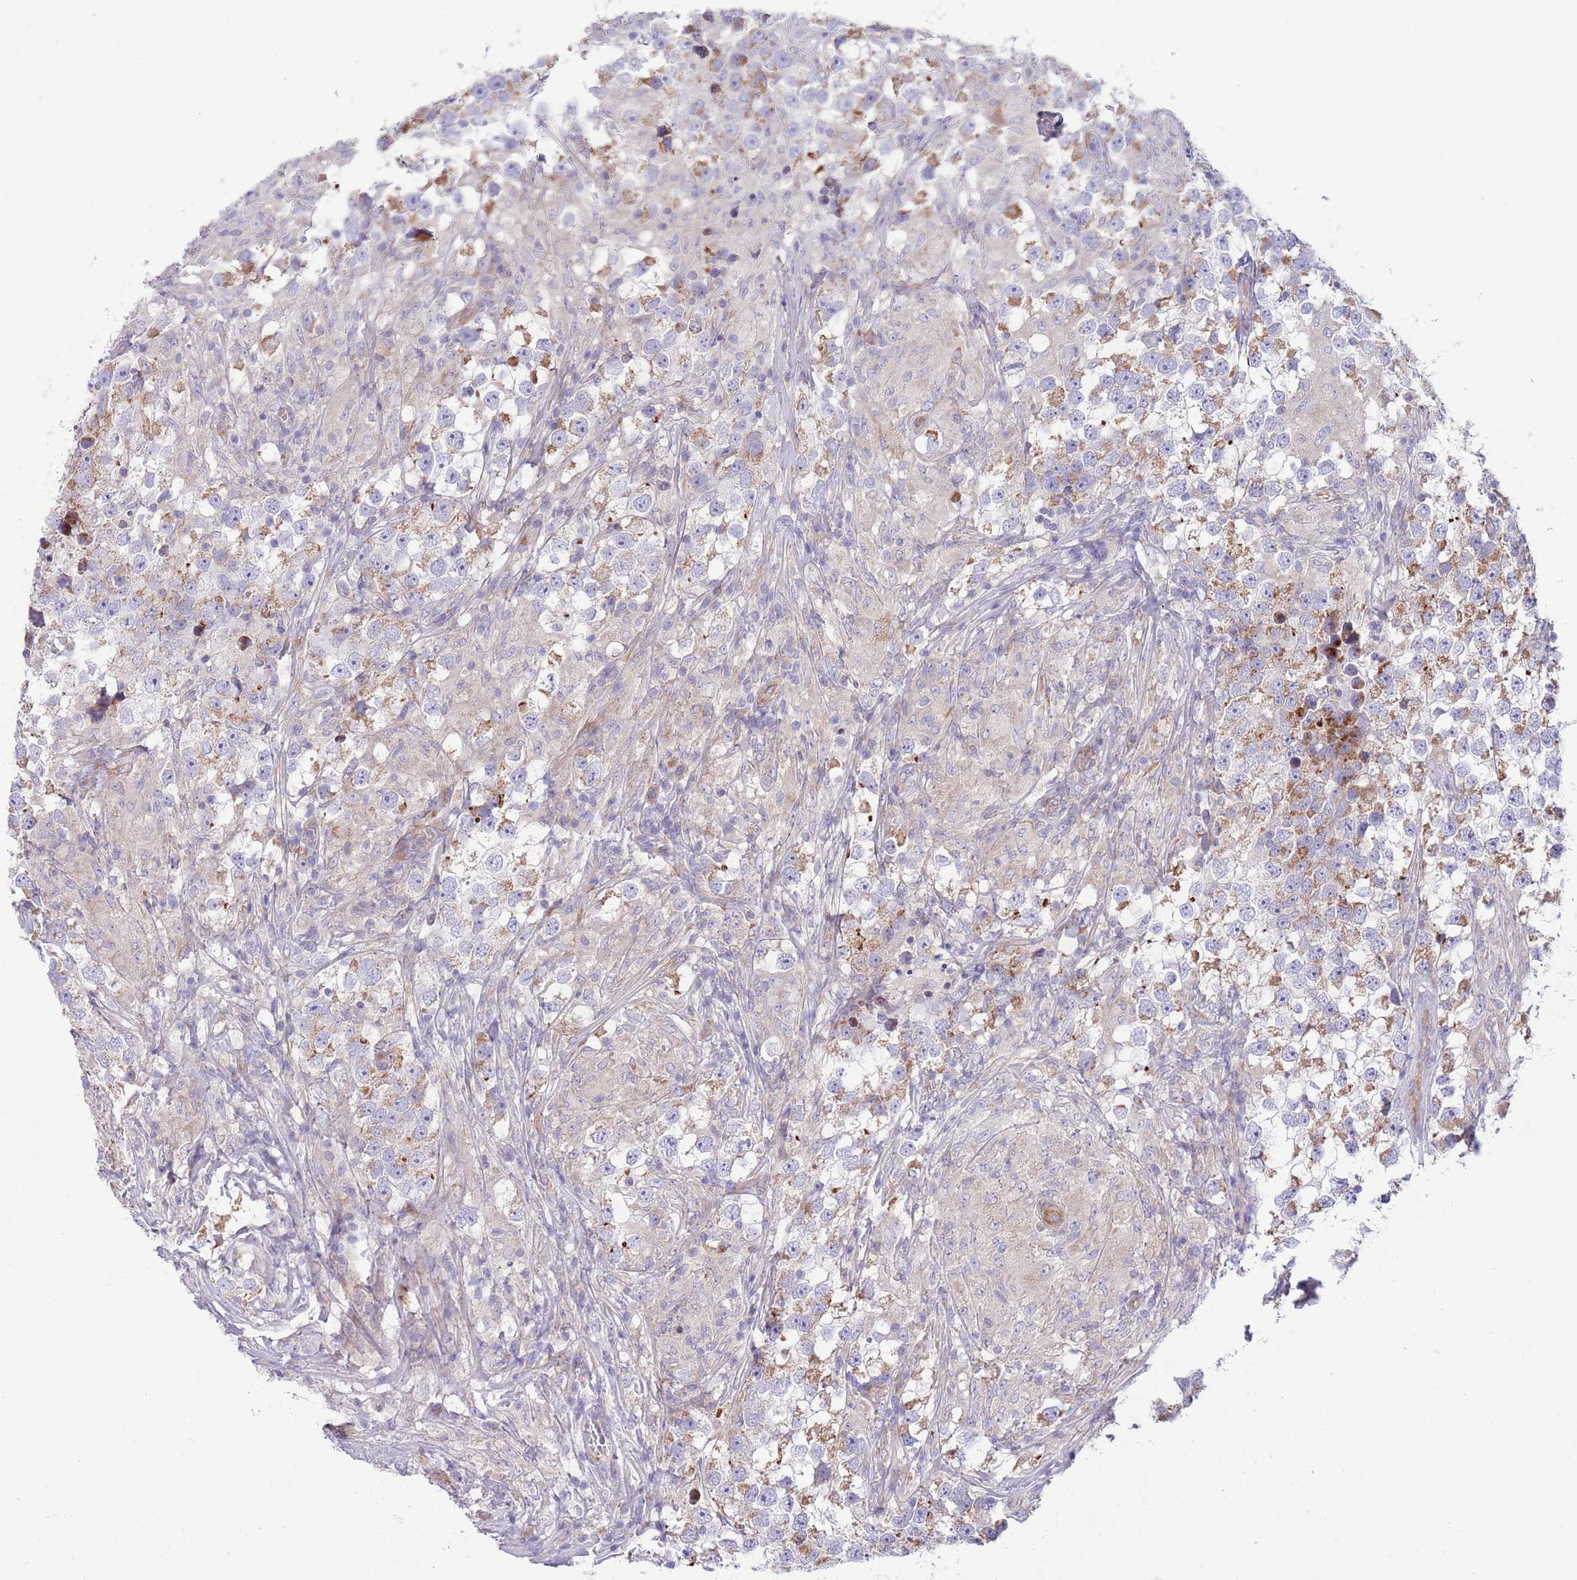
{"staining": {"intensity": "moderate", "quantity": "25%-75%", "location": "cytoplasmic/membranous"}, "tissue": "testis cancer", "cell_type": "Tumor cells", "image_type": "cancer", "snomed": [{"axis": "morphology", "description": "Seminoma, NOS"}, {"axis": "topography", "description": "Testis"}], "caption": "The immunohistochemical stain highlights moderate cytoplasmic/membranous positivity in tumor cells of testis cancer tissue.", "gene": "TOMM5", "patient": {"sex": "male", "age": 46}}